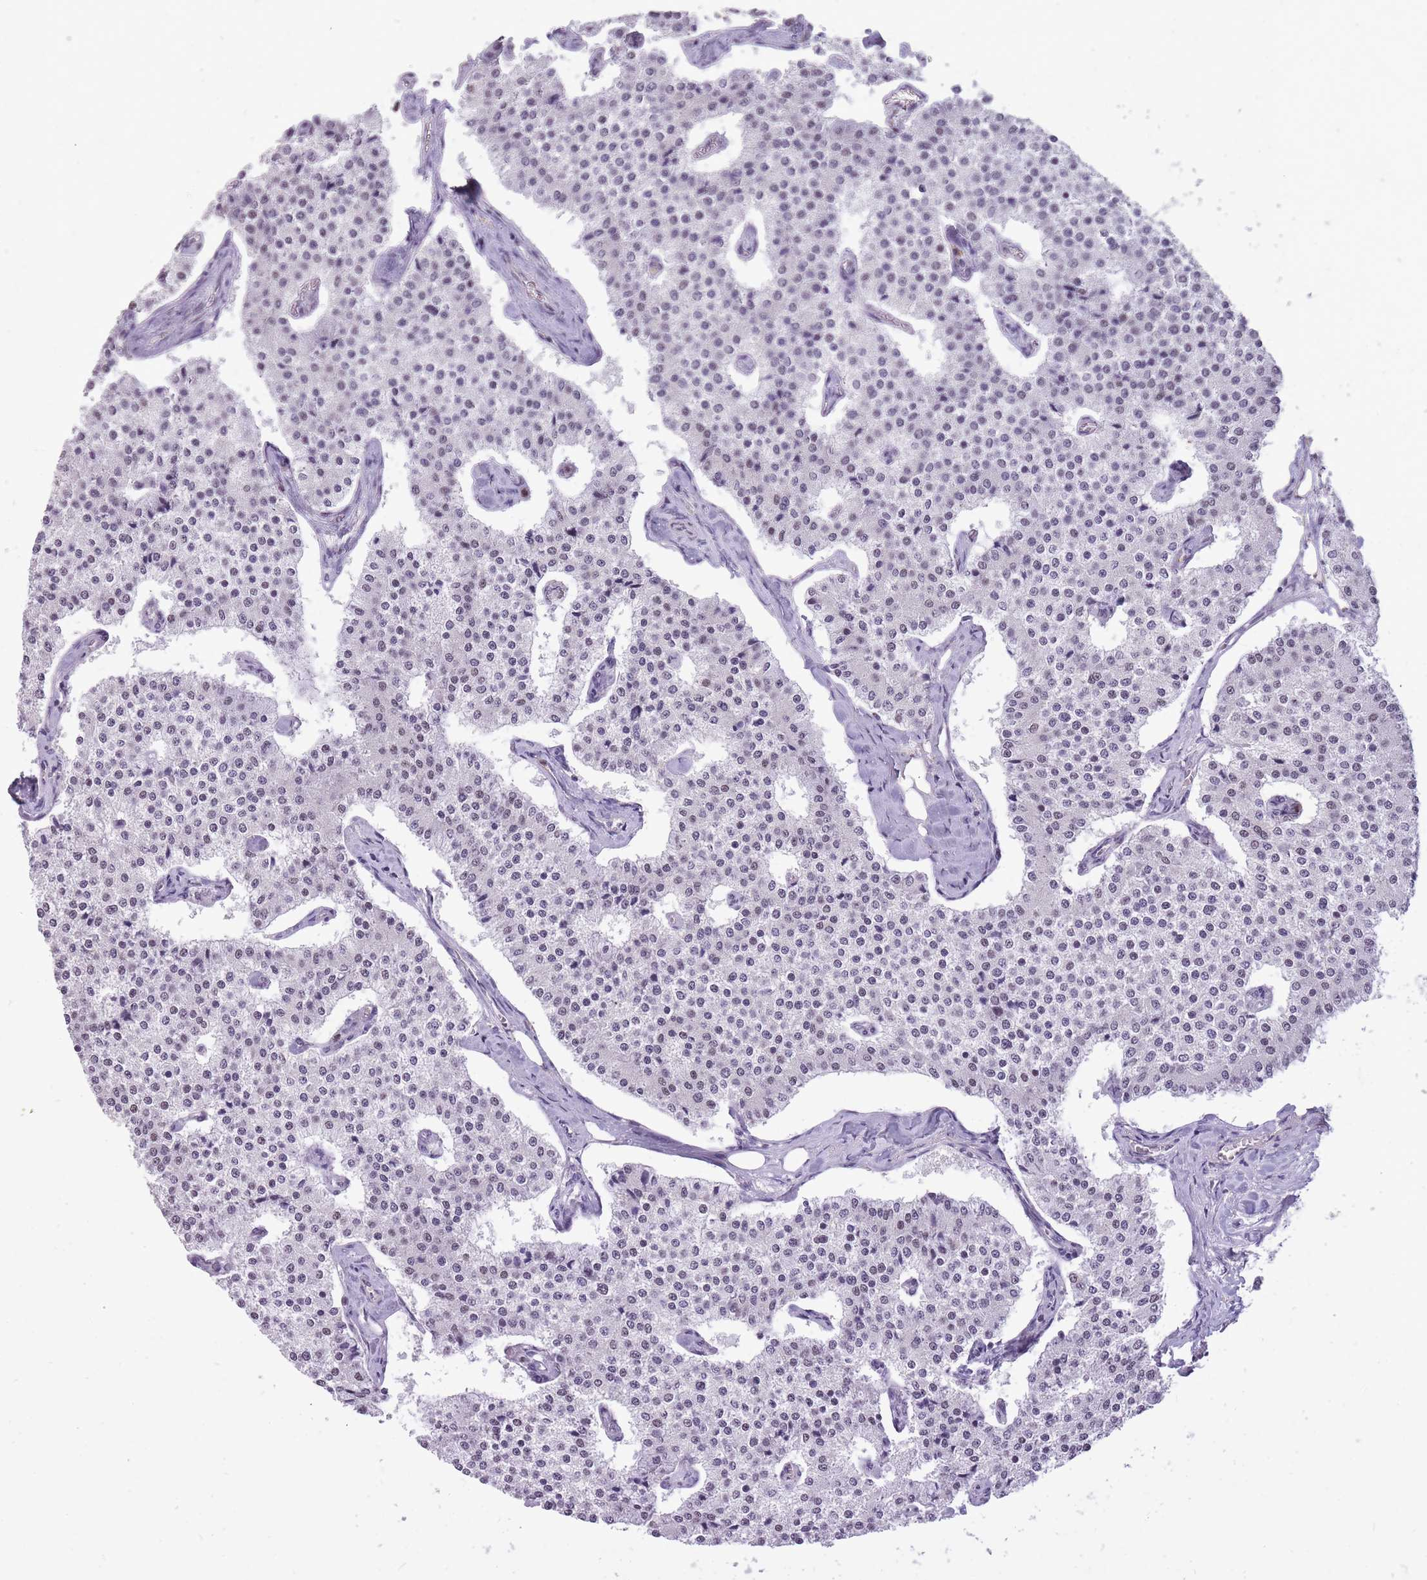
{"staining": {"intensity": "negative", "quantity": "none", "location": "none"}, "tissue": "carcinoid", "cell_type": "Tumor cells", "image_type": "cancer", "snomed": [{"axis": "morphology", "description": "Carcinoid, malignant, NOS"}, {"axis": "topography", "description": "Colon"}], "caption": "Carcinoid was stained to show a protein in brown. There is no significant expression in tumor cells.", "gene": "TIGD1", "patient": {"sex": "female", "age": 52}}